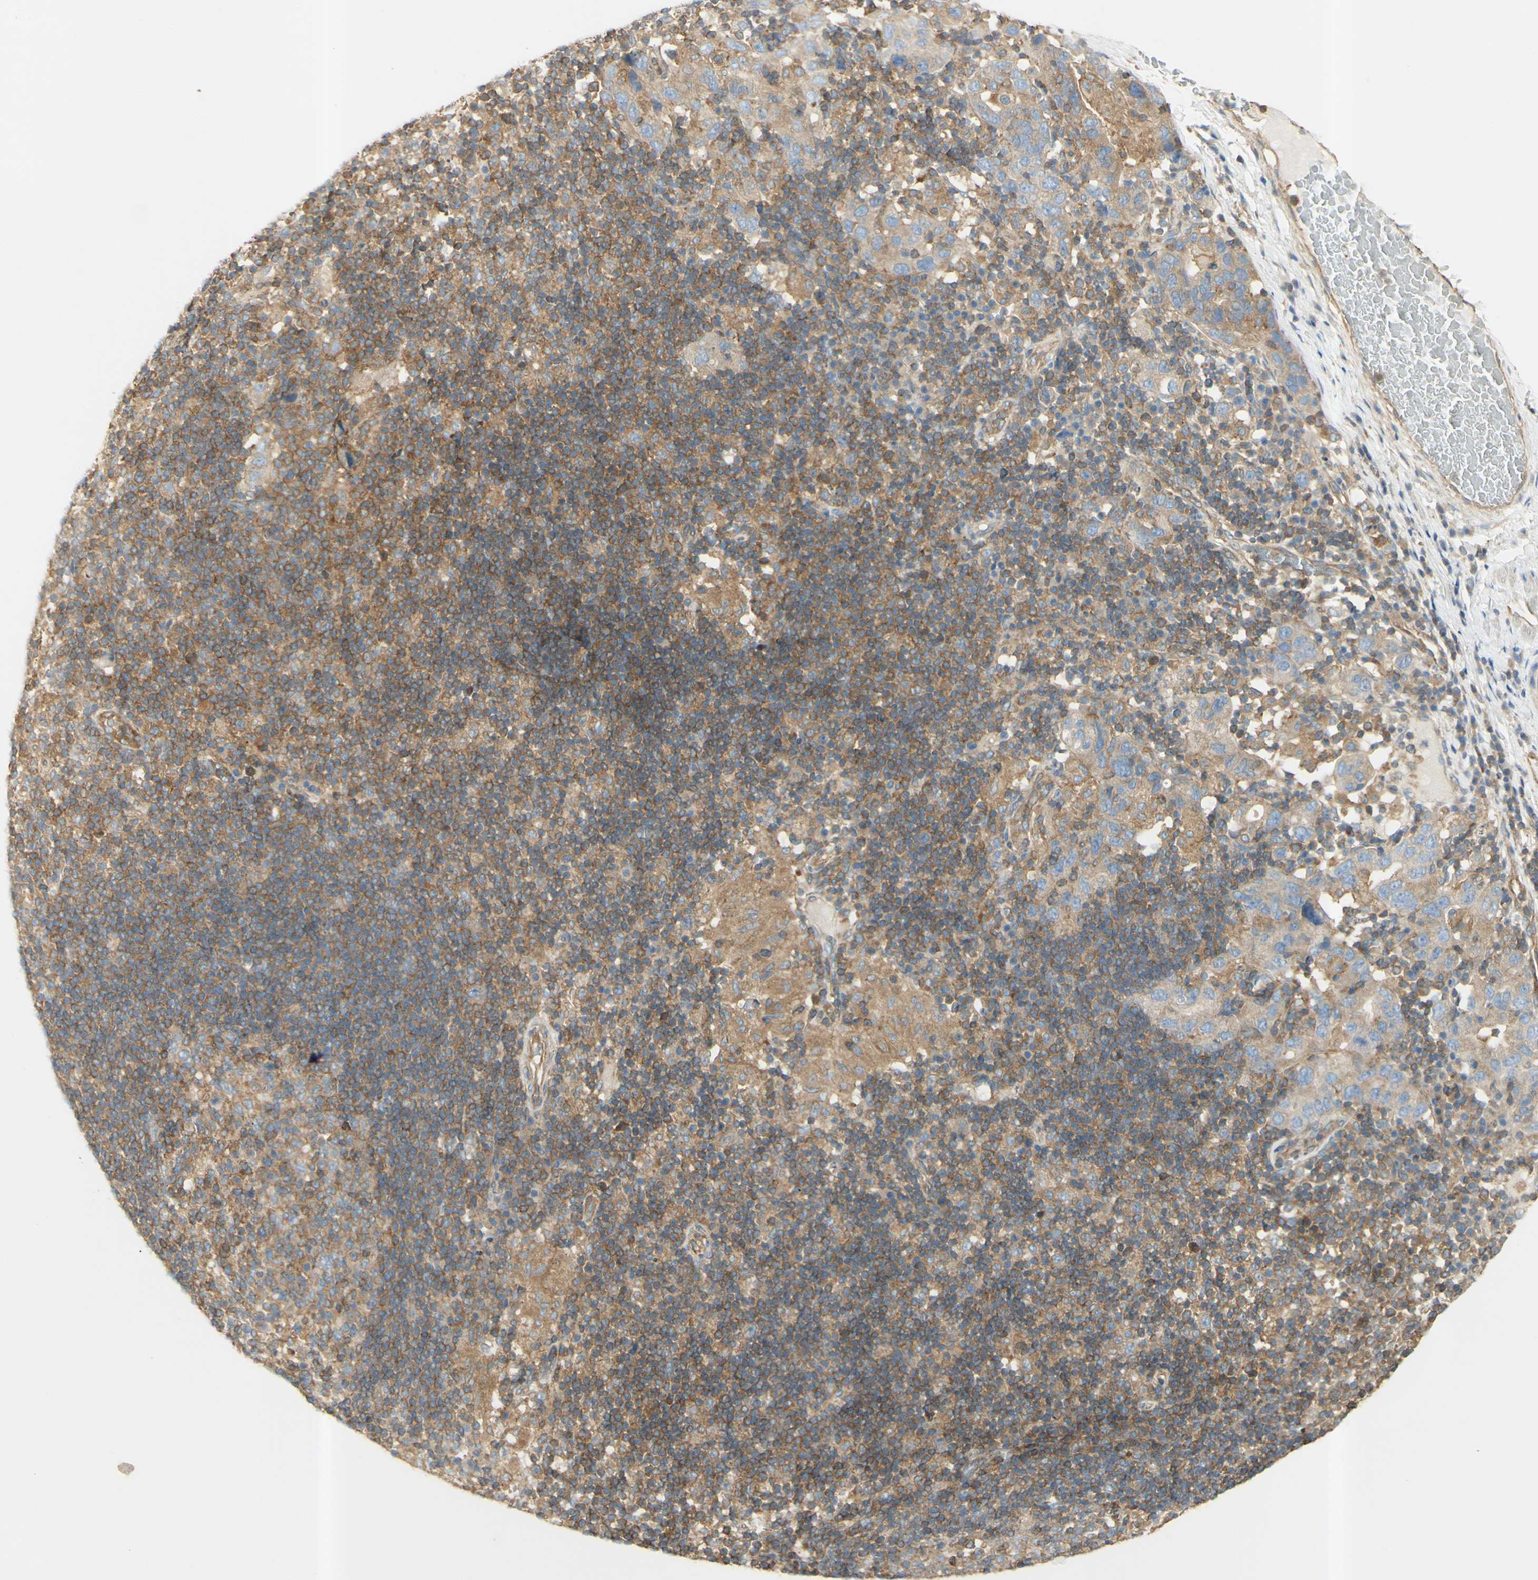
{"staining": {"intensity": "weak", "quantity": ">75%", "location": "cytoplasmic/membranous"}, "tissue": "adipose tissue", "cell_type": "Adipocytes", "image_type": "normal", "snomed": [{"axis": "morphology", "description": "Normal tissue, NOS"}, {"axis": "morphology", "description": "Adenocarcinoma, NOS"}, {"axis": "topography", "description": "Esophagus"}], "caption": "Adipose tissue stained with immunohistochemistry (IHC) demonstrates weak cytoplasmic/membranous expression in approximately >75% of adipocytes. The protein of interest is stained brown, and the nuclei are stained in blue (DAB (3,3'-diaminobenzidine) IHC with brightfield microscopy, high magnification).", "gene": "IKBKG", "patient": {"sex": "male", "age": 62}}